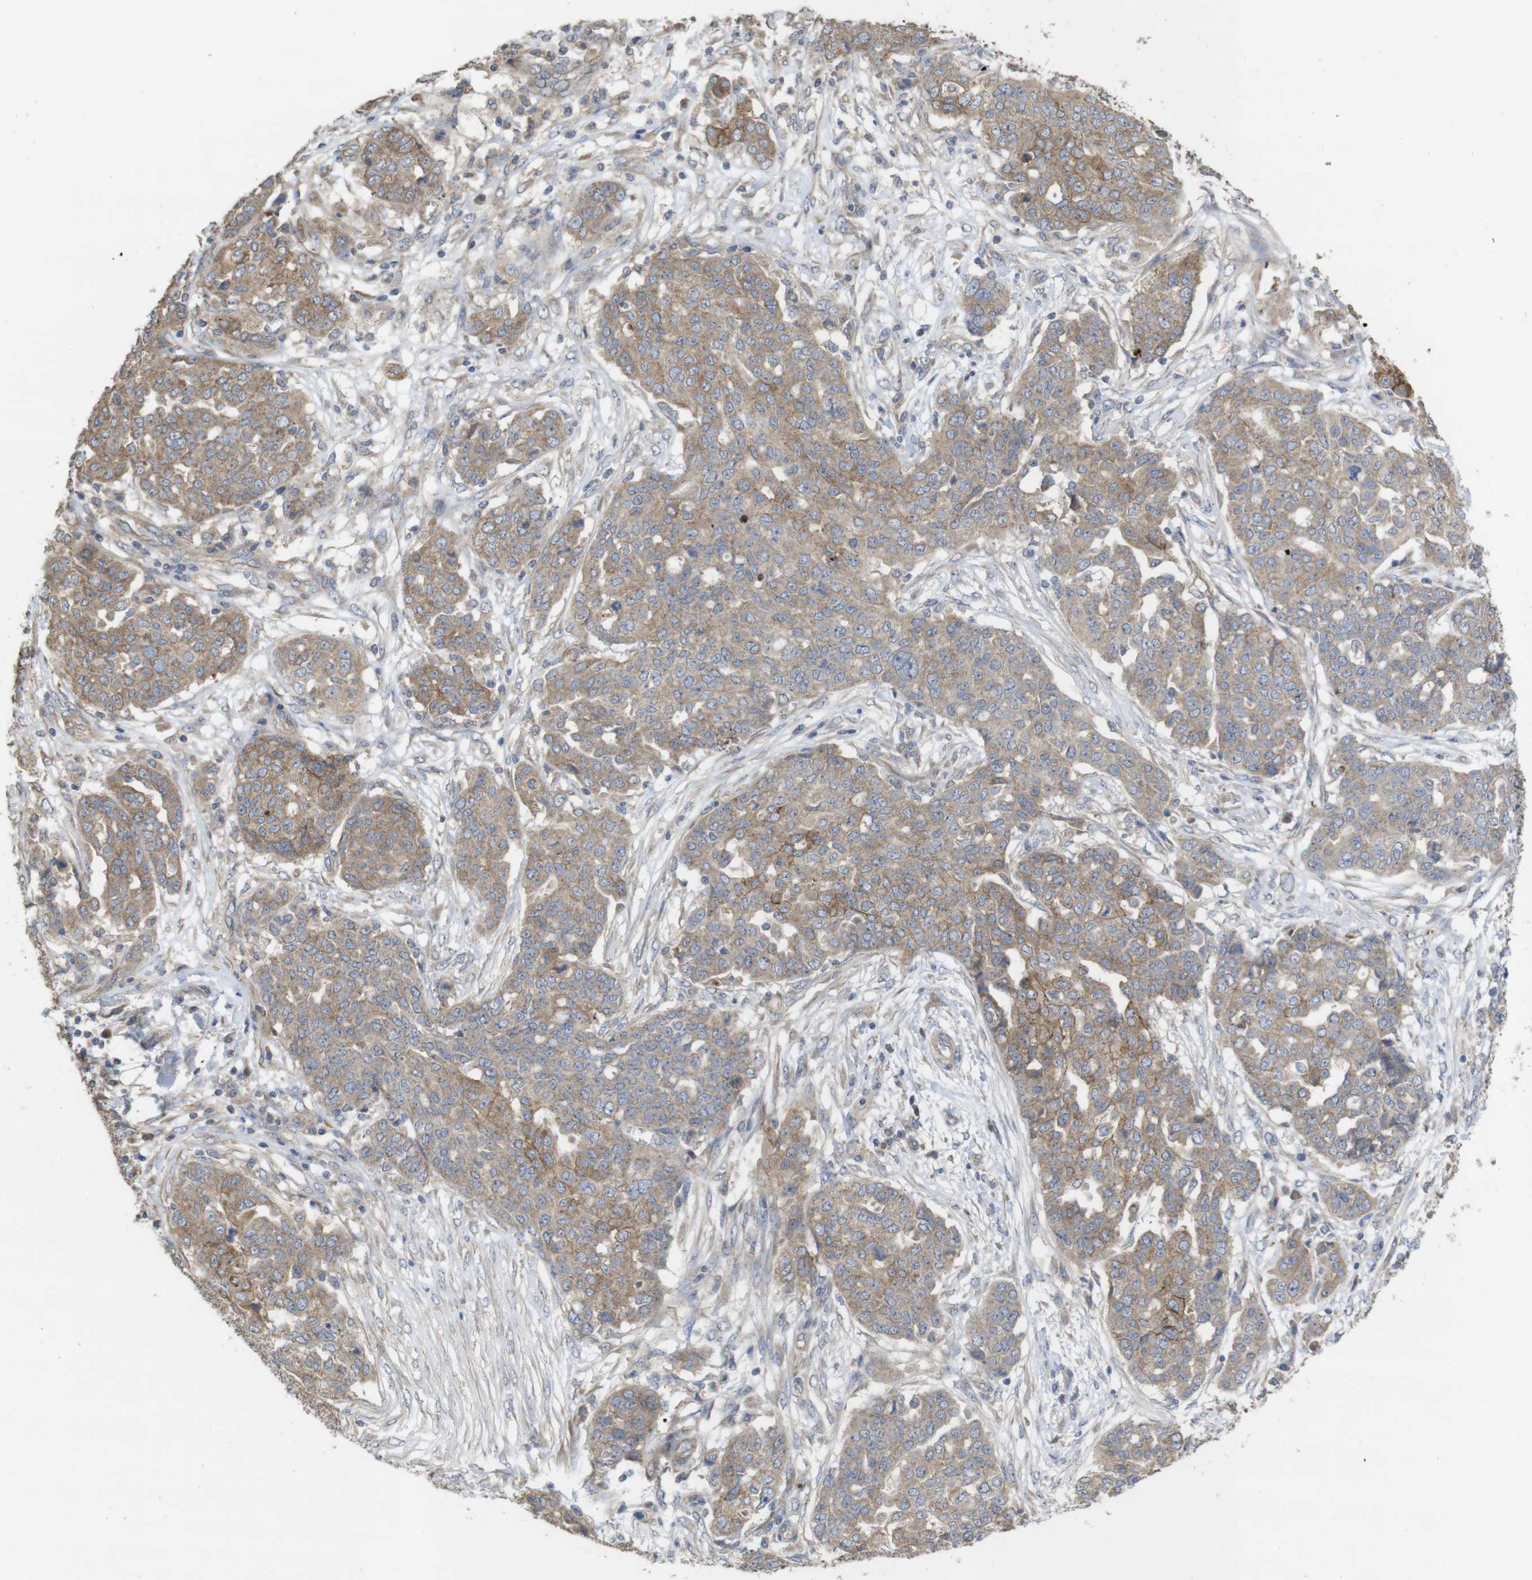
{"staining": {"intensity": "moderate", "quantity": "25%-75%", "location": "cytoplasmic/membranous"}, "tissue": "ovarian cancer", "cell_type": "Tumor cells", "image_type": "cancer", "snomed": [{"axis": "morphology", "description": "Cystadenocarcinoma, serous, NOS"}, {"axis": "topography", "description": "Soft tissue"}, {"axis": "topography", "description": "Ovary"}], "caption": "Tumor cells display moderate cytoplasmic/membranous positivity in approximately 25%-75% of cells in ovarian cancer (serous cystadenocarcinoma).", "gene": "KCNS3", "patient": {"sex": "female", "age": 57}}